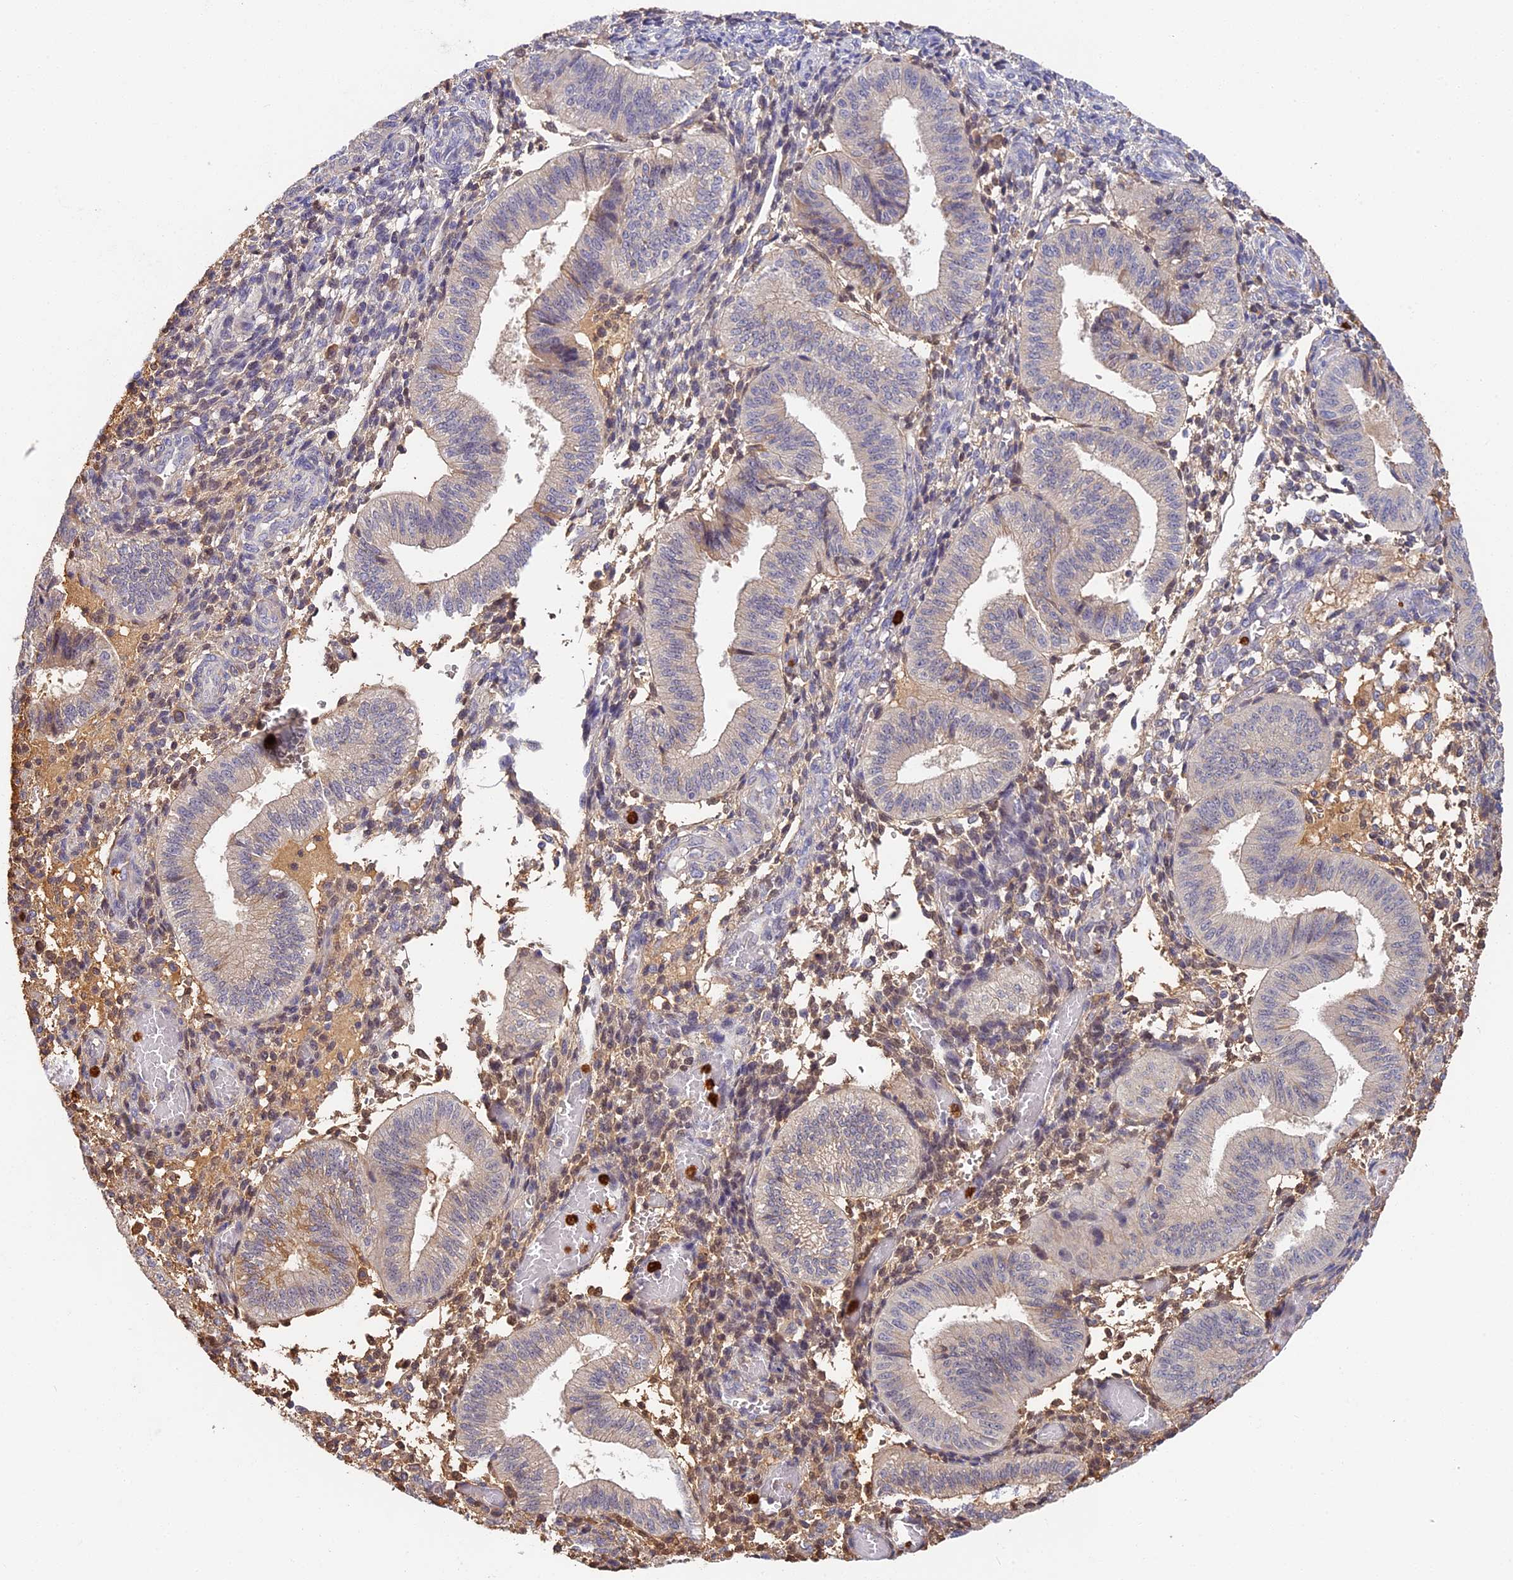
{"staining": {"intensity": "weak", "quantity": "25%-75%", "location": "cytoplasmic/membranous"}, "tissue": "endometrium", "cell_type": "Cells in endometrial stroma", "image_type": "normal", "snomed": [{"axis": "morphology", "description": "Normal tissue, NOS"}, {"axis": "topography", "description": "Endometrium"}], "caption": "This photomicrograph reveals immunohistochemistry (IHC) staining of unremarkable human endometrium, with low weak cytoplasmic/membranous expression in approximately 25%-75% of cells in endometrial stroma.", "gene": "ADGRD1", "patient": {"sex": "female", "age": 34}}